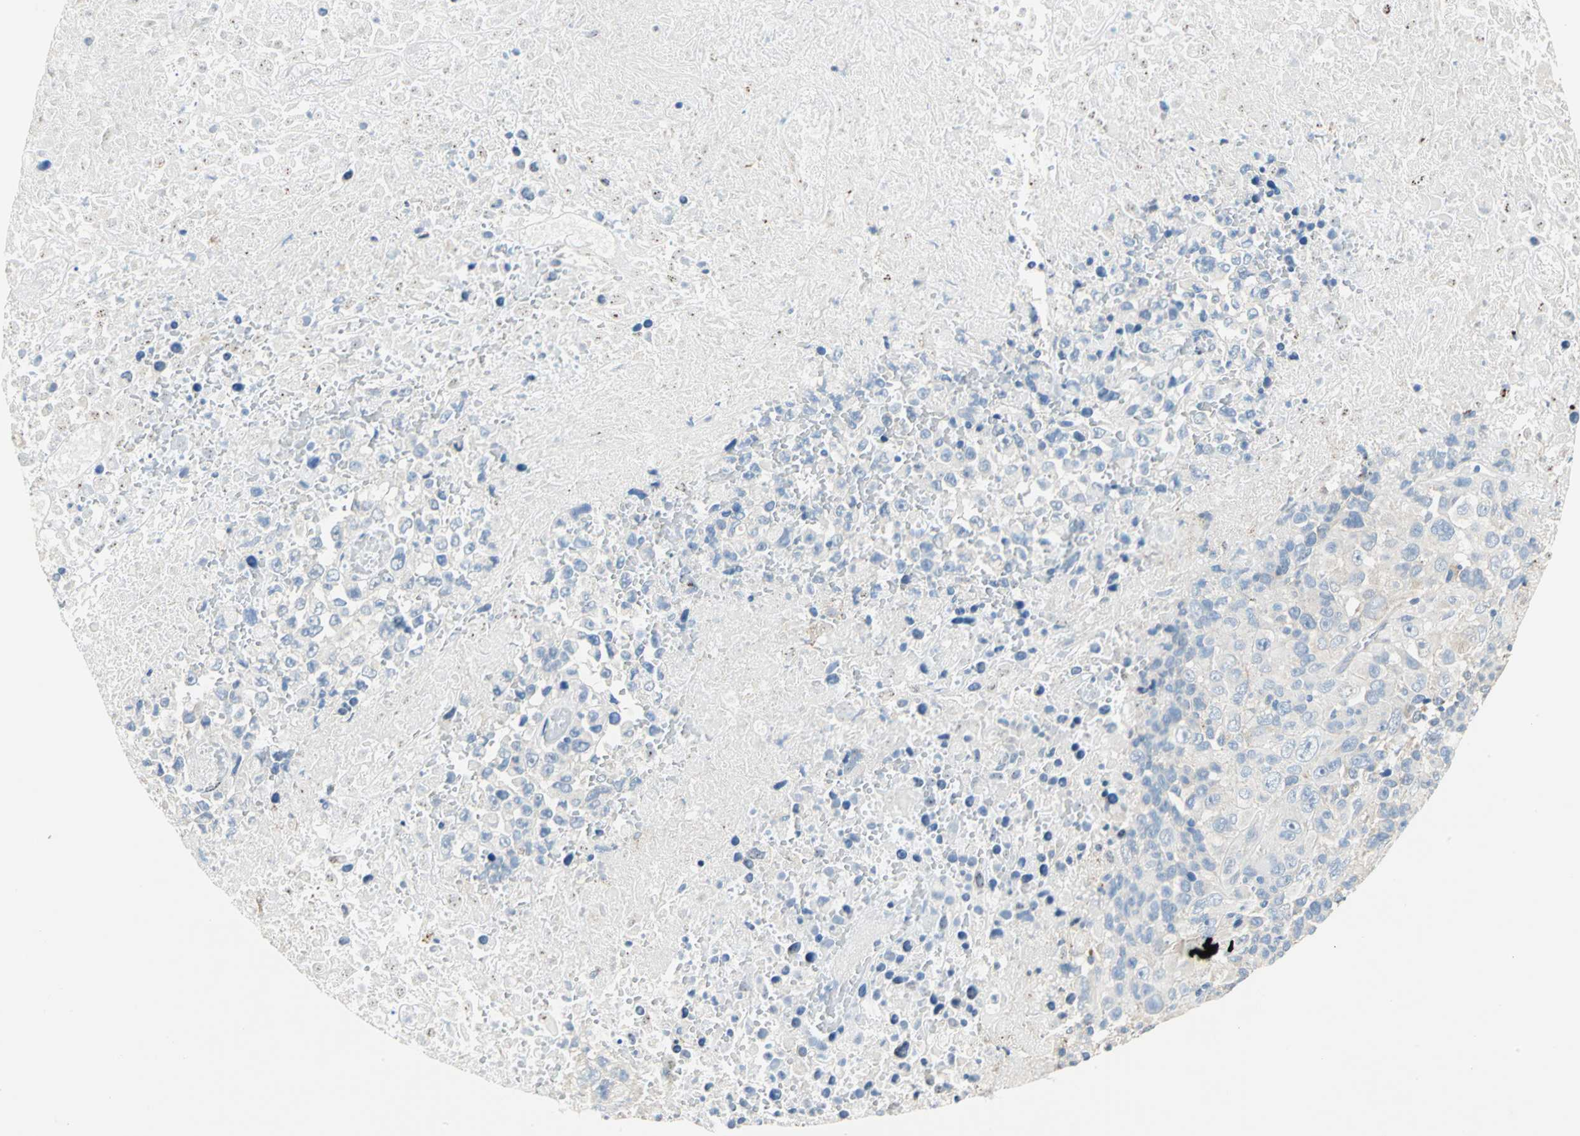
{"staining": {"intensity": "negative", "quantity": "none", "location": "none"}, "tissue": "melanoma", "cell_type": "Tumor cells", "image_type": "cancer", "snomed": [{"axis": "morphology", "description": "Malignant melanoma, Metastatic site"}, {"axis": "topography", "description": "Cerebral cortex"}], "caption": "Tumor cells are negative for protein expression in human melanoma.", "gene": "RASD2", "patient": {"sex": "female", "age": 52}}